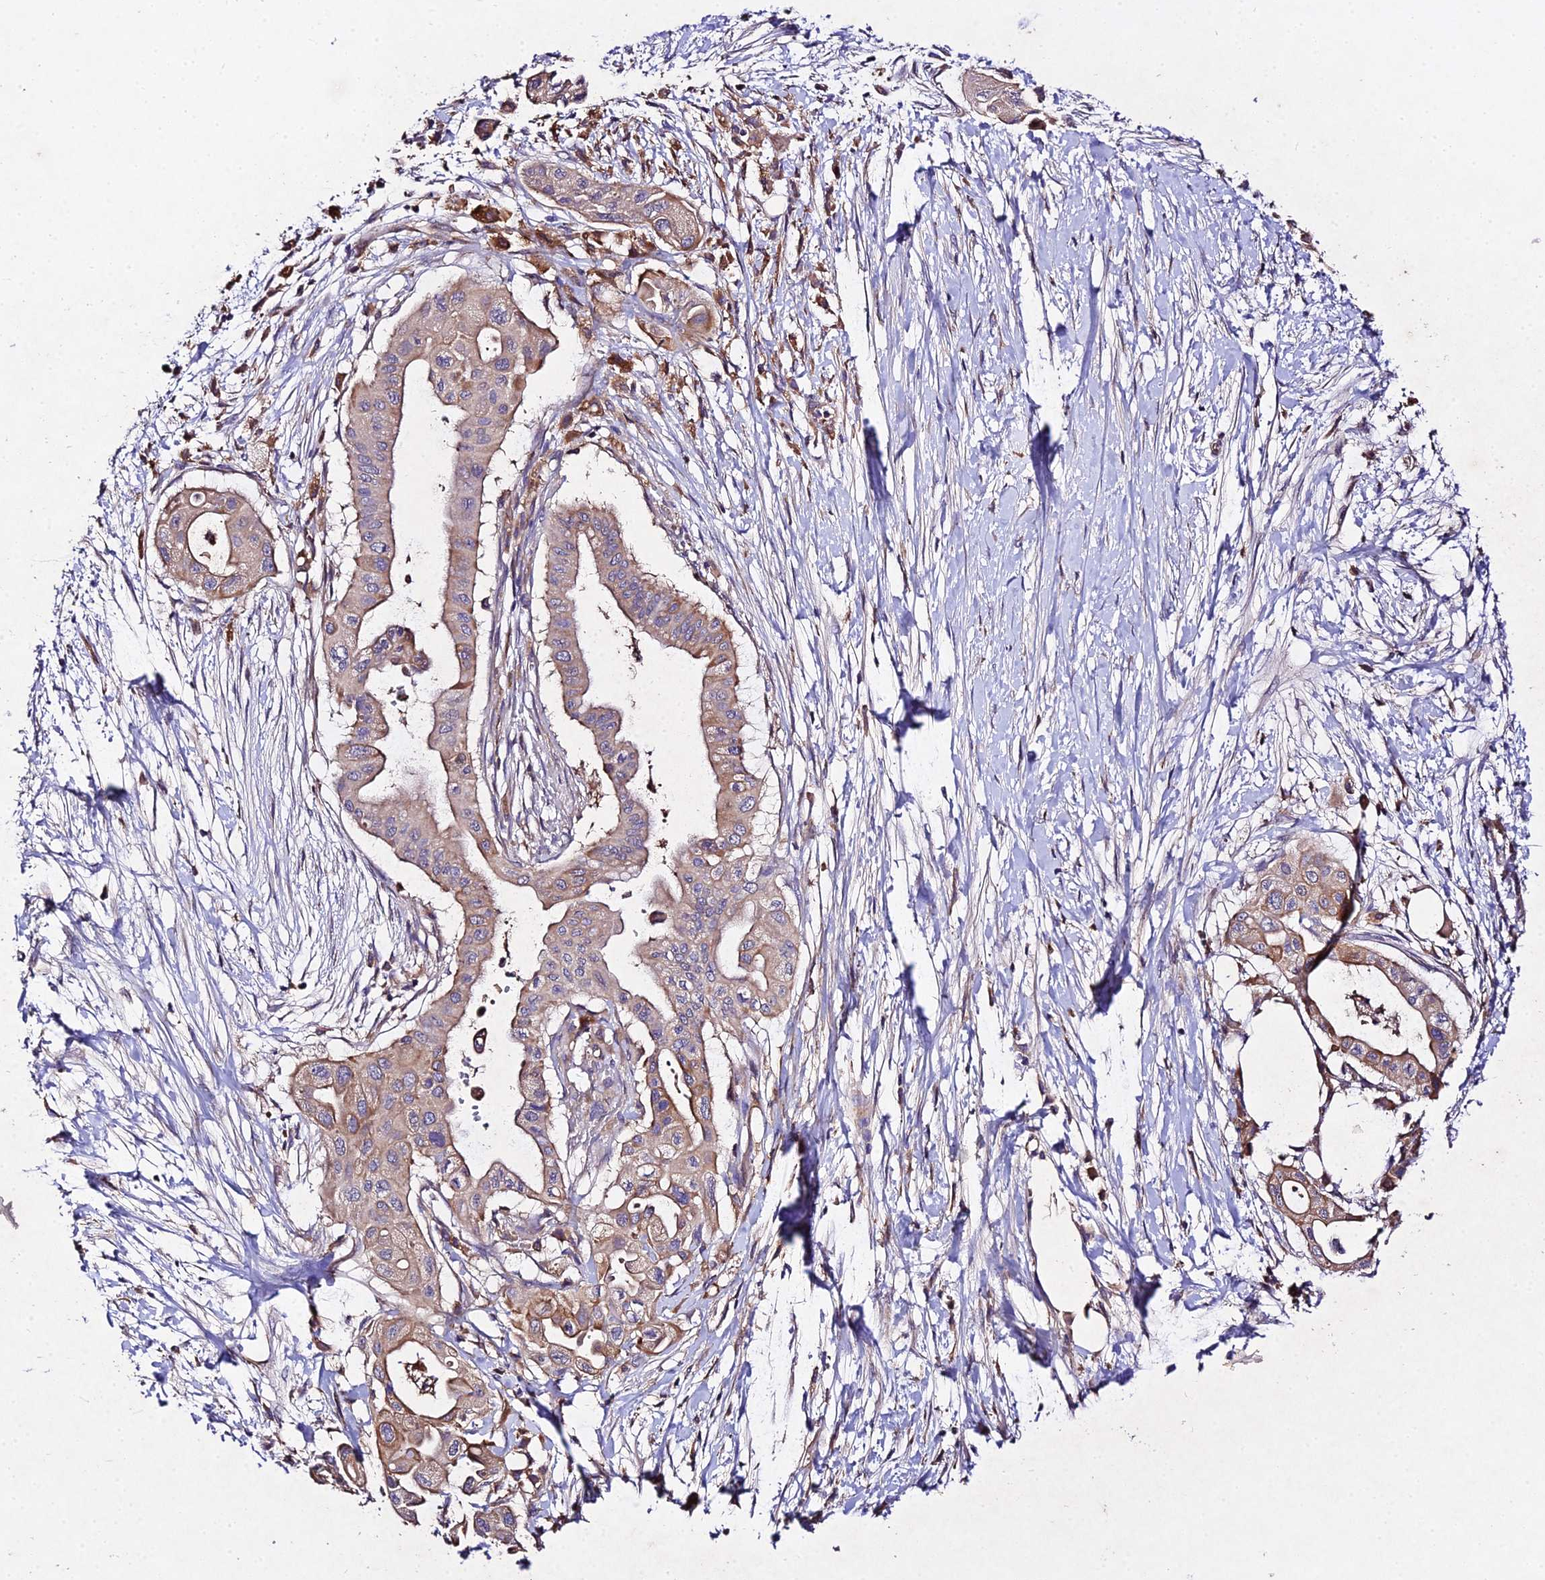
{"staining": {"intensity": "moderate", "quantity": ">75%", "location": "cytoplasmic/membranous"}, "tissue": "pancreatic cancer", "cell_type": "Tumor cells", "image_type": "cancer", "snomed": [{"axis": "morphology", "description": "Adenocarcinoma, NOS"}, {"axis": "topography", "description": "Pancreas"}], "caption": "Immunohistochemical staining of pancreatic adenocarcinoma exhibits moderate cytoplasmic/membranous protein expression in about >75% of tumor cells.", "gene": "AP3M2", "patient": {"sex": "male", "age": 68}}